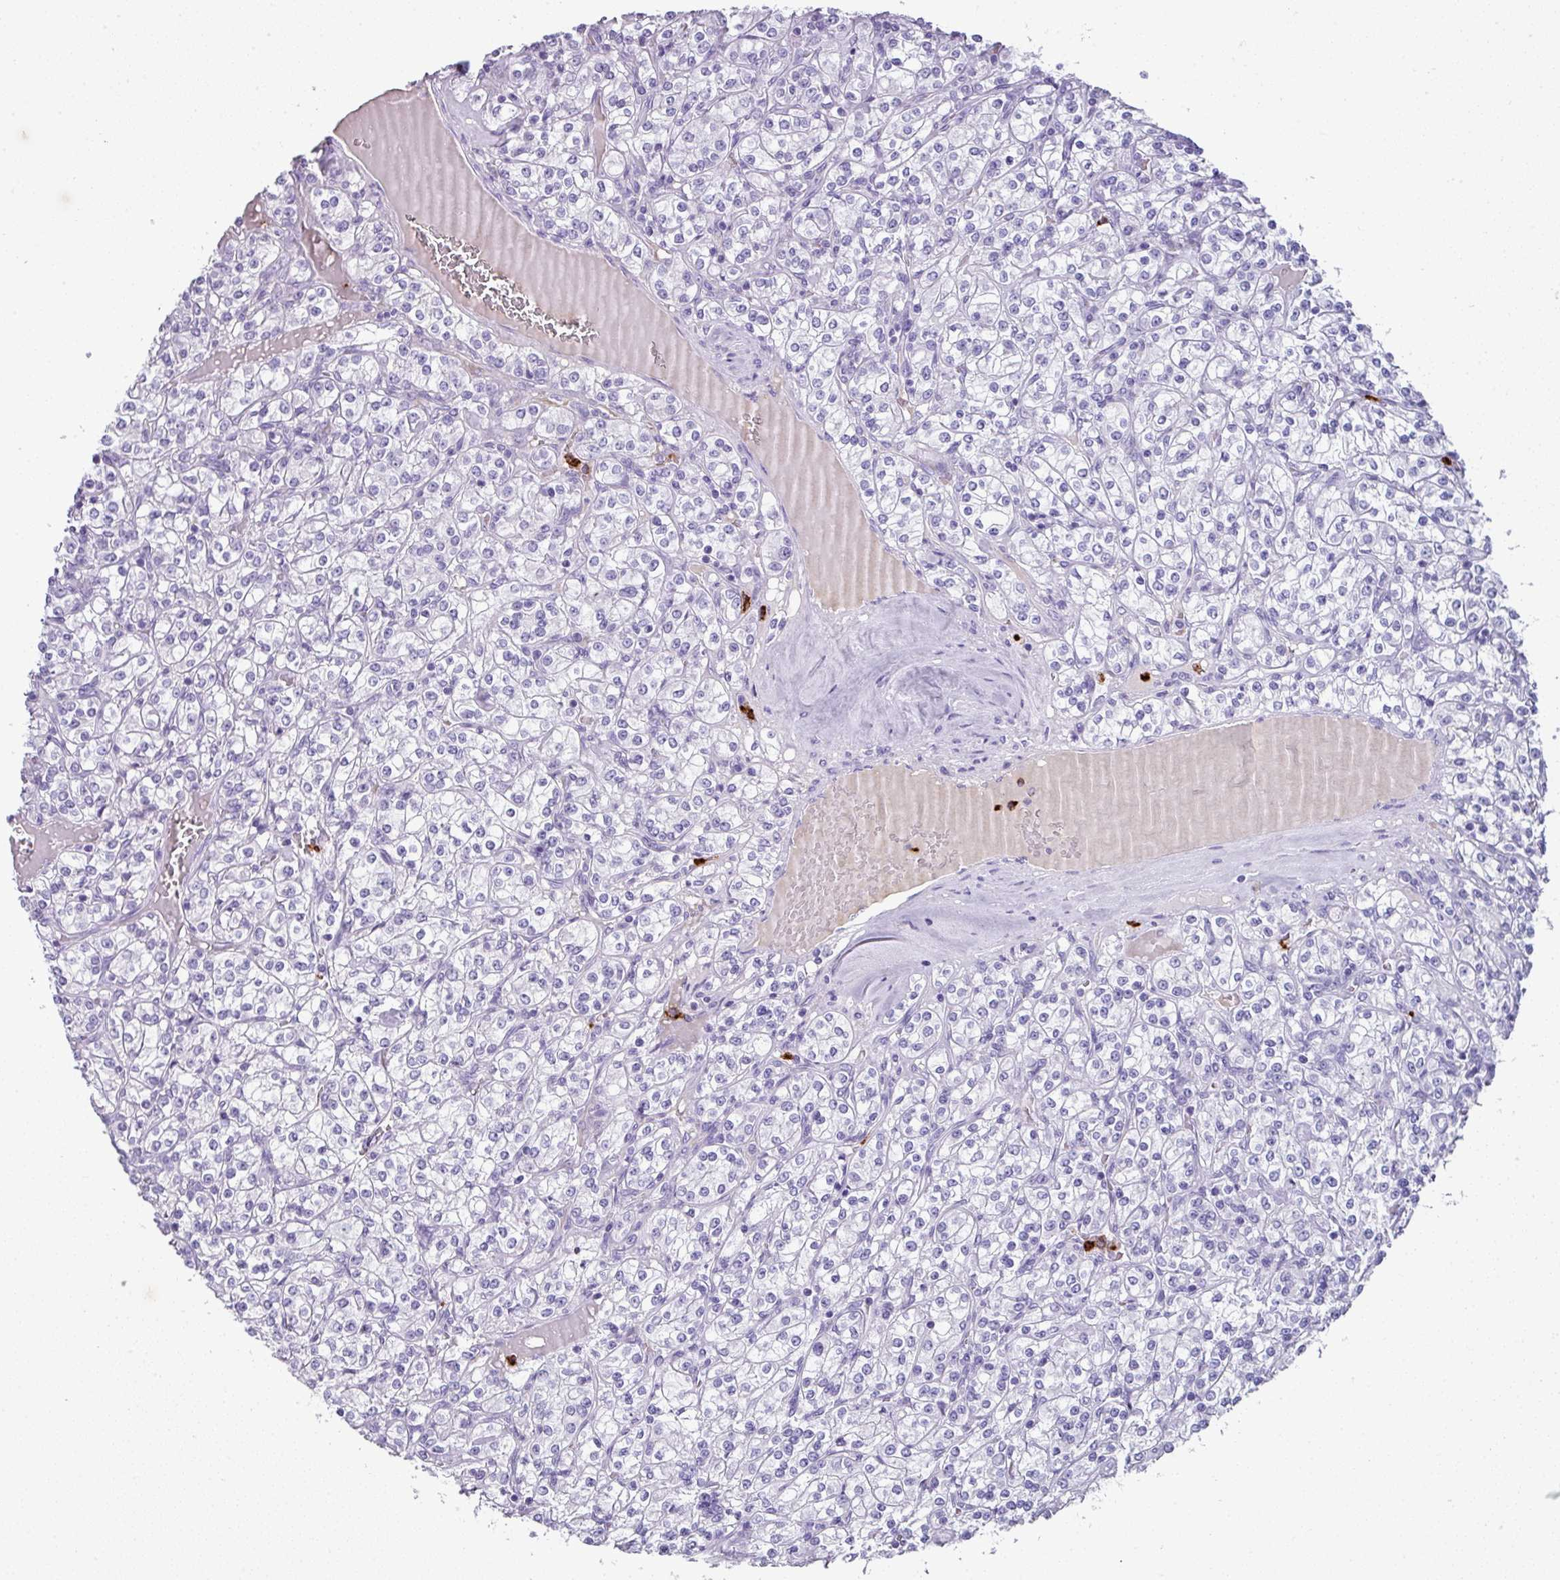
{"staining": {"intensity": "negative", "quantity": "none", "location": "none"}, "tissue": "renal cancer", "cell_type": "Tumor cells", "image_type": "cancer", "snomed": [{"axis": "morphology", "description": "Adenocarcinoma, NOS"}, {"axis": "topography", "description": "Kidney"}], "caption": "This is an IHC photomicrograph of renal cancer. There is no staining in tumor cells.", "gene": "CTSG", "patient": {"sex": "male", "age": 77}}